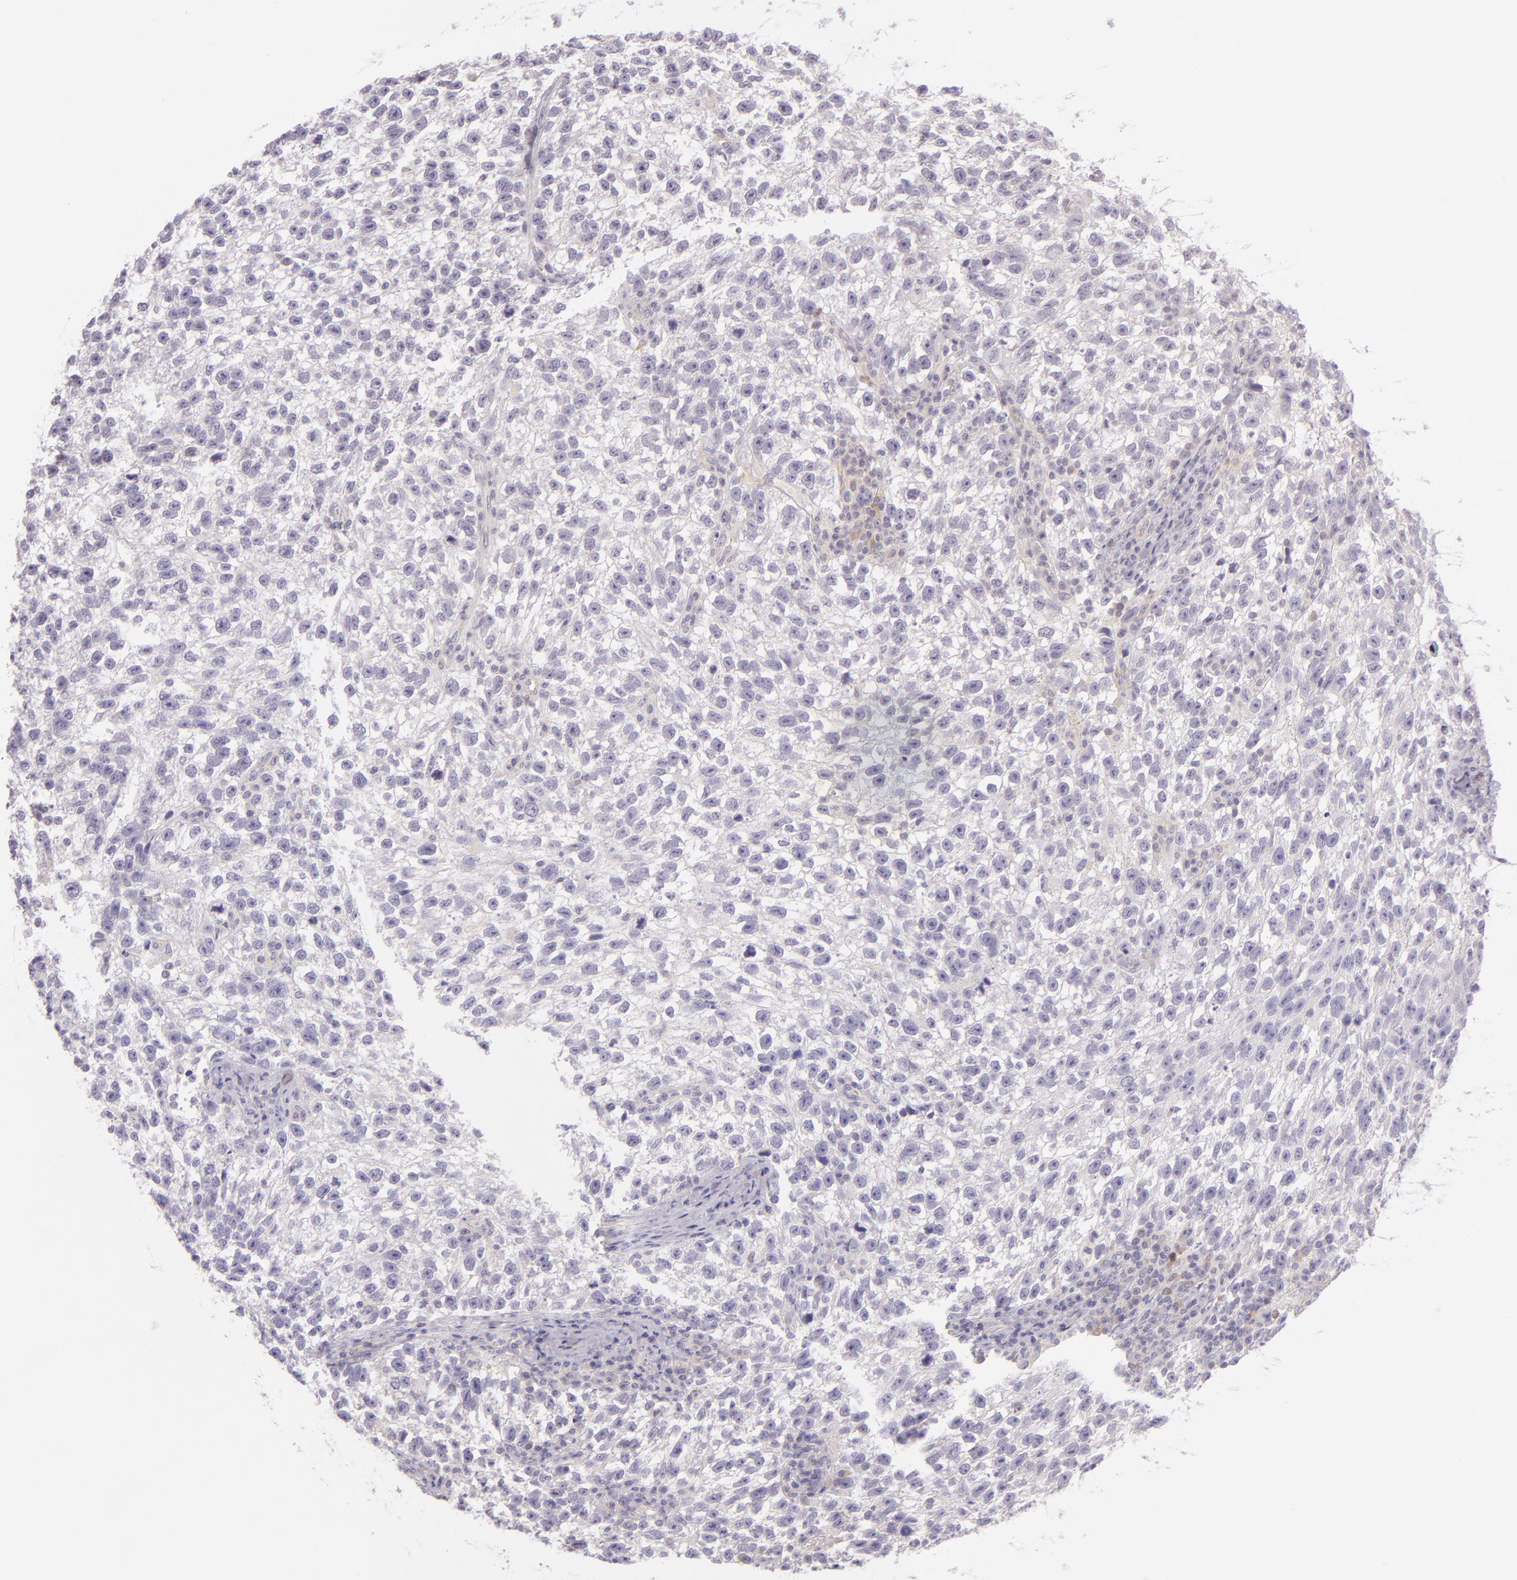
{"staining": {"intensity": "negative", "quantity": "none", "location": "none"}, "tissue": "testis cancer", "cell_type": "Tumor cells", "image_type": "cancer", "snomed": [{"axis": "morphology", "description": "Seminoma, NOS"}, {"axis": "topography", "description": "Testis"}], "caption": "Testis seminoma was stained to show a protein in brown. There is no significant staining in tumor cells.", "gene": "ZC3H7B", "patient": {"sex": "male", "age": 38}}